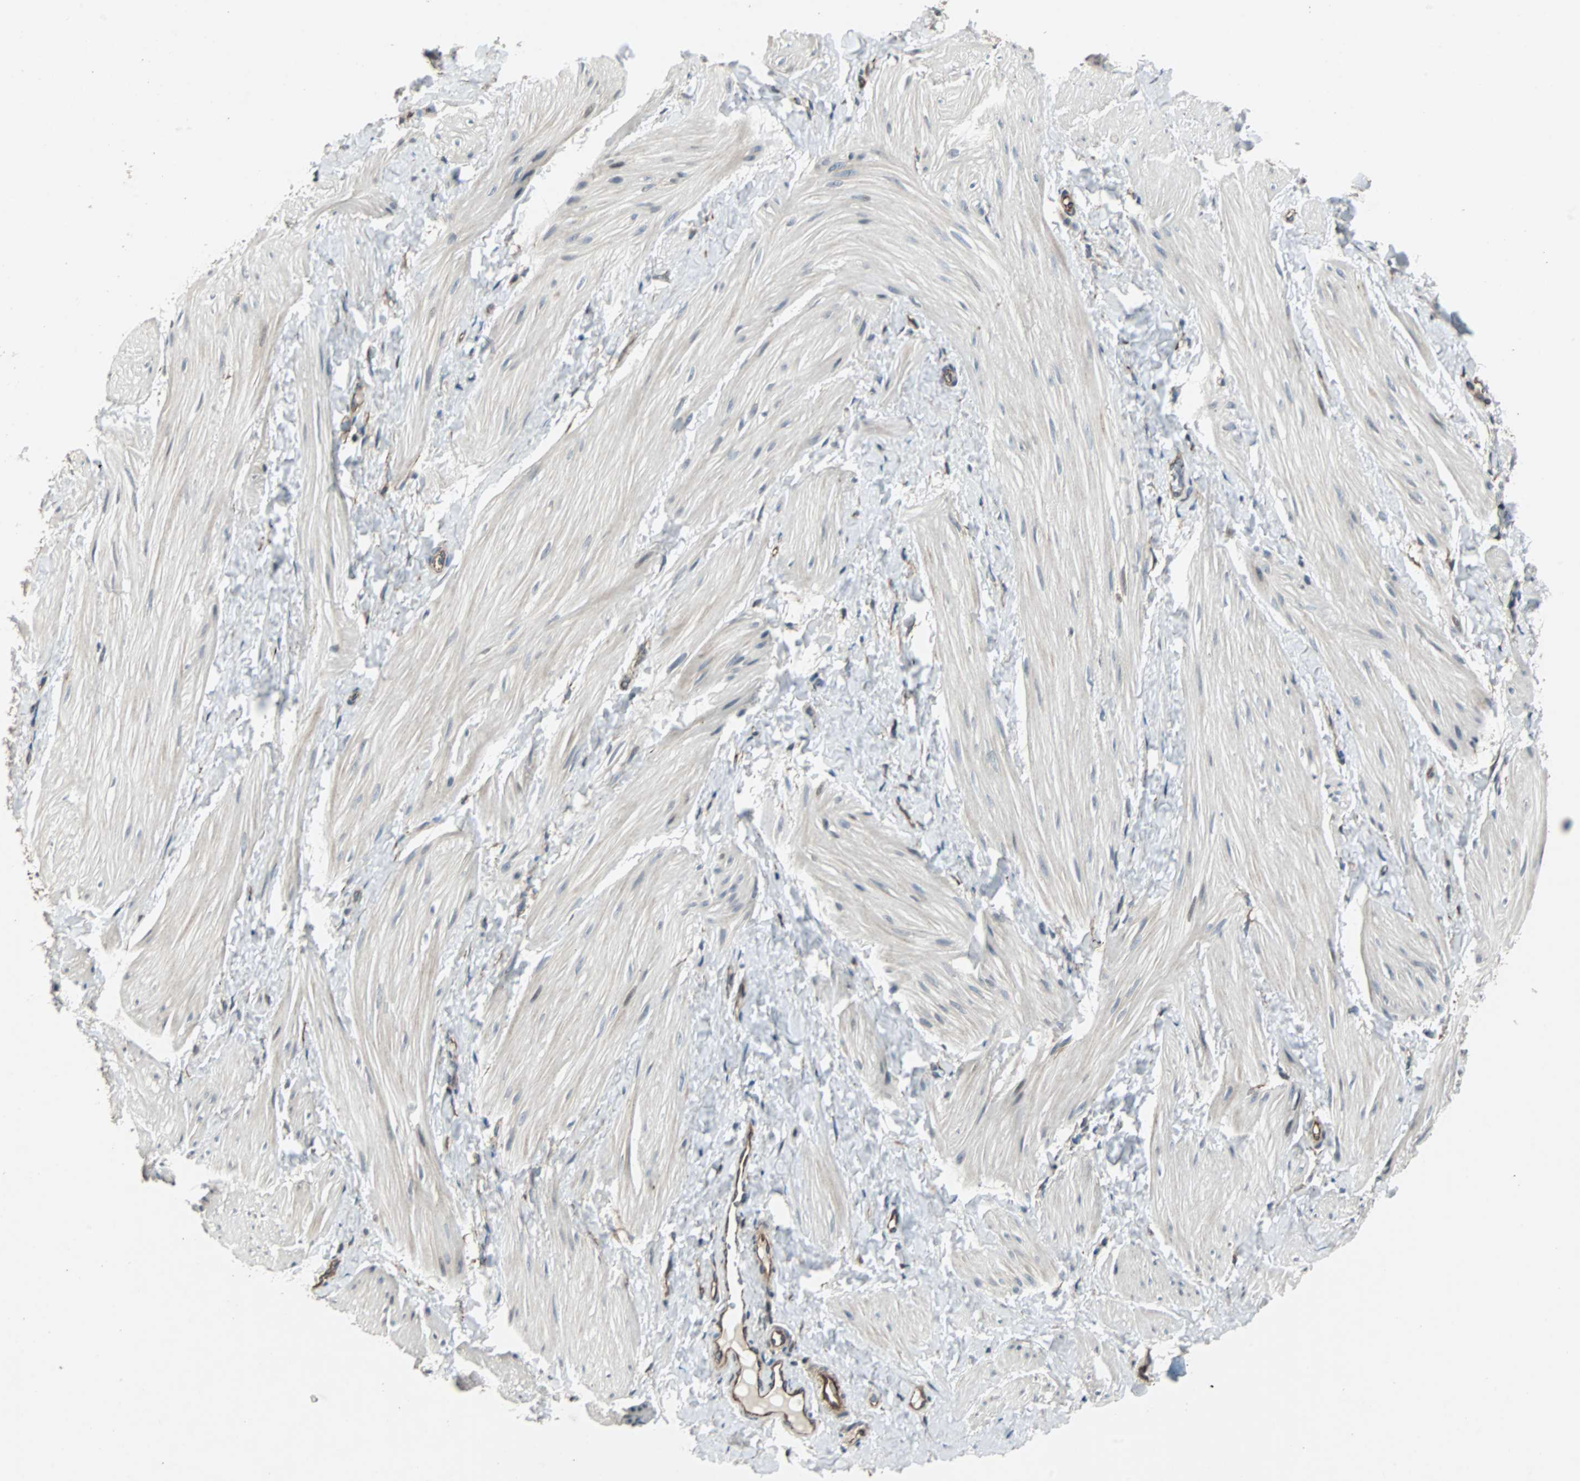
{"staining": {"intensity": "weak", "quantity": "<25%", "location": "cytoplasmic/membranous"}, "tissue": "smooth muscle", "cell_type": "Smooth muscle cells", "image_type": "normal", "snomed": [{"axis": "morphology", "description": "Normal tissue, NOS"}, {"axis": "topography", "description": "Smooth muscle"}], "caption": "Immunohistochemical staining of benign smooth muscle exhibits no significant expression in smooth muscle cells. Brightfield microscopy of IHC stained with DAB (brown) and hematoxylin (blue), captured at high magnification.", "gene": "CHP1", "patient": {"sex": "male", "age": 16}}